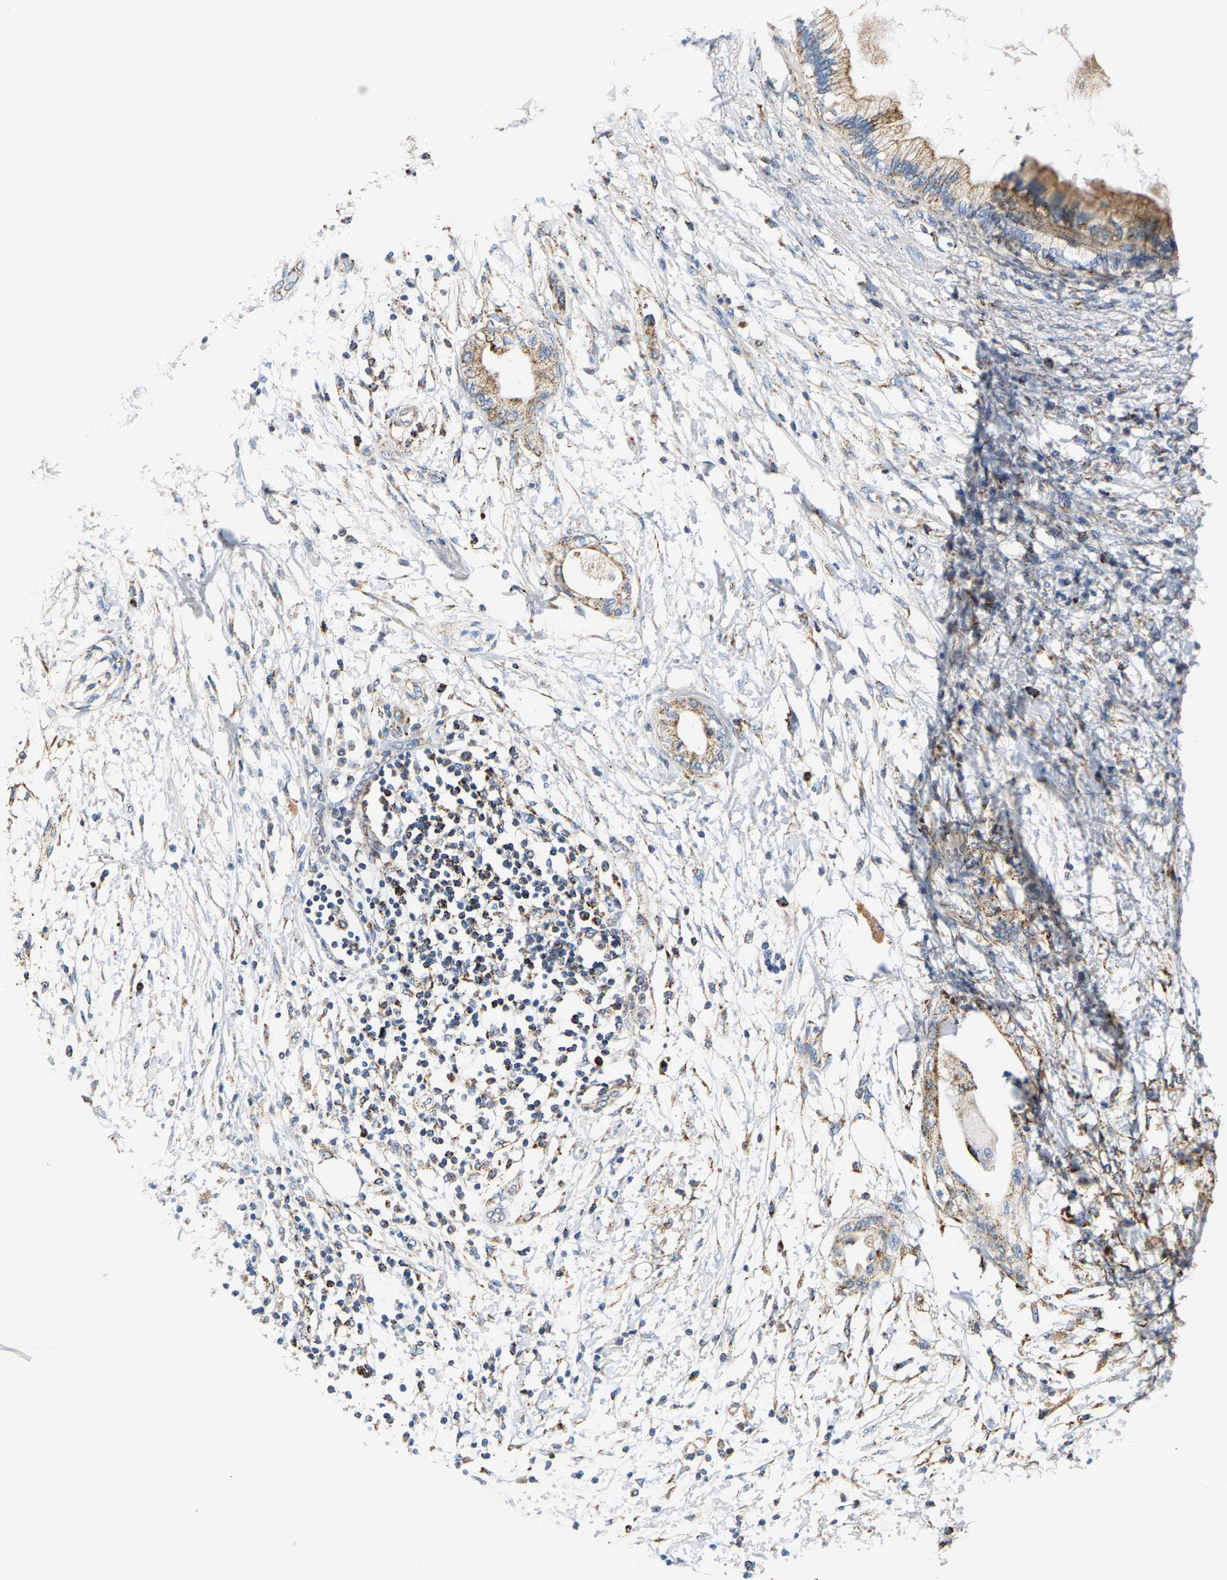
{"staining": {"intensity": "negative", "quantity": "none", "location": "none"}, "tissue": "adipose tissue", "cell_type": "Adipocytes", "image_type": "normal", "snomed": [{"axis": "morphology", "description": "Normal tissue, NOS"}, {"axis": "morphology", "description": "Adenocarcinoma, NOS"}, {"axis": "topography", "description": "Duodenum"}, {"axis": "topography", "description": "Peripheral nerve tissue"}], "caption": "Immunohistochemistry (IHC) image of unremarkable adipose tissue: human adipose tissue stained with DAB (3,3'-diaminobenzidine) reveals no significant protein expression in adipocytes.", "gene": "SHMT2", "patient": {"sex": "female", "age": 60}}